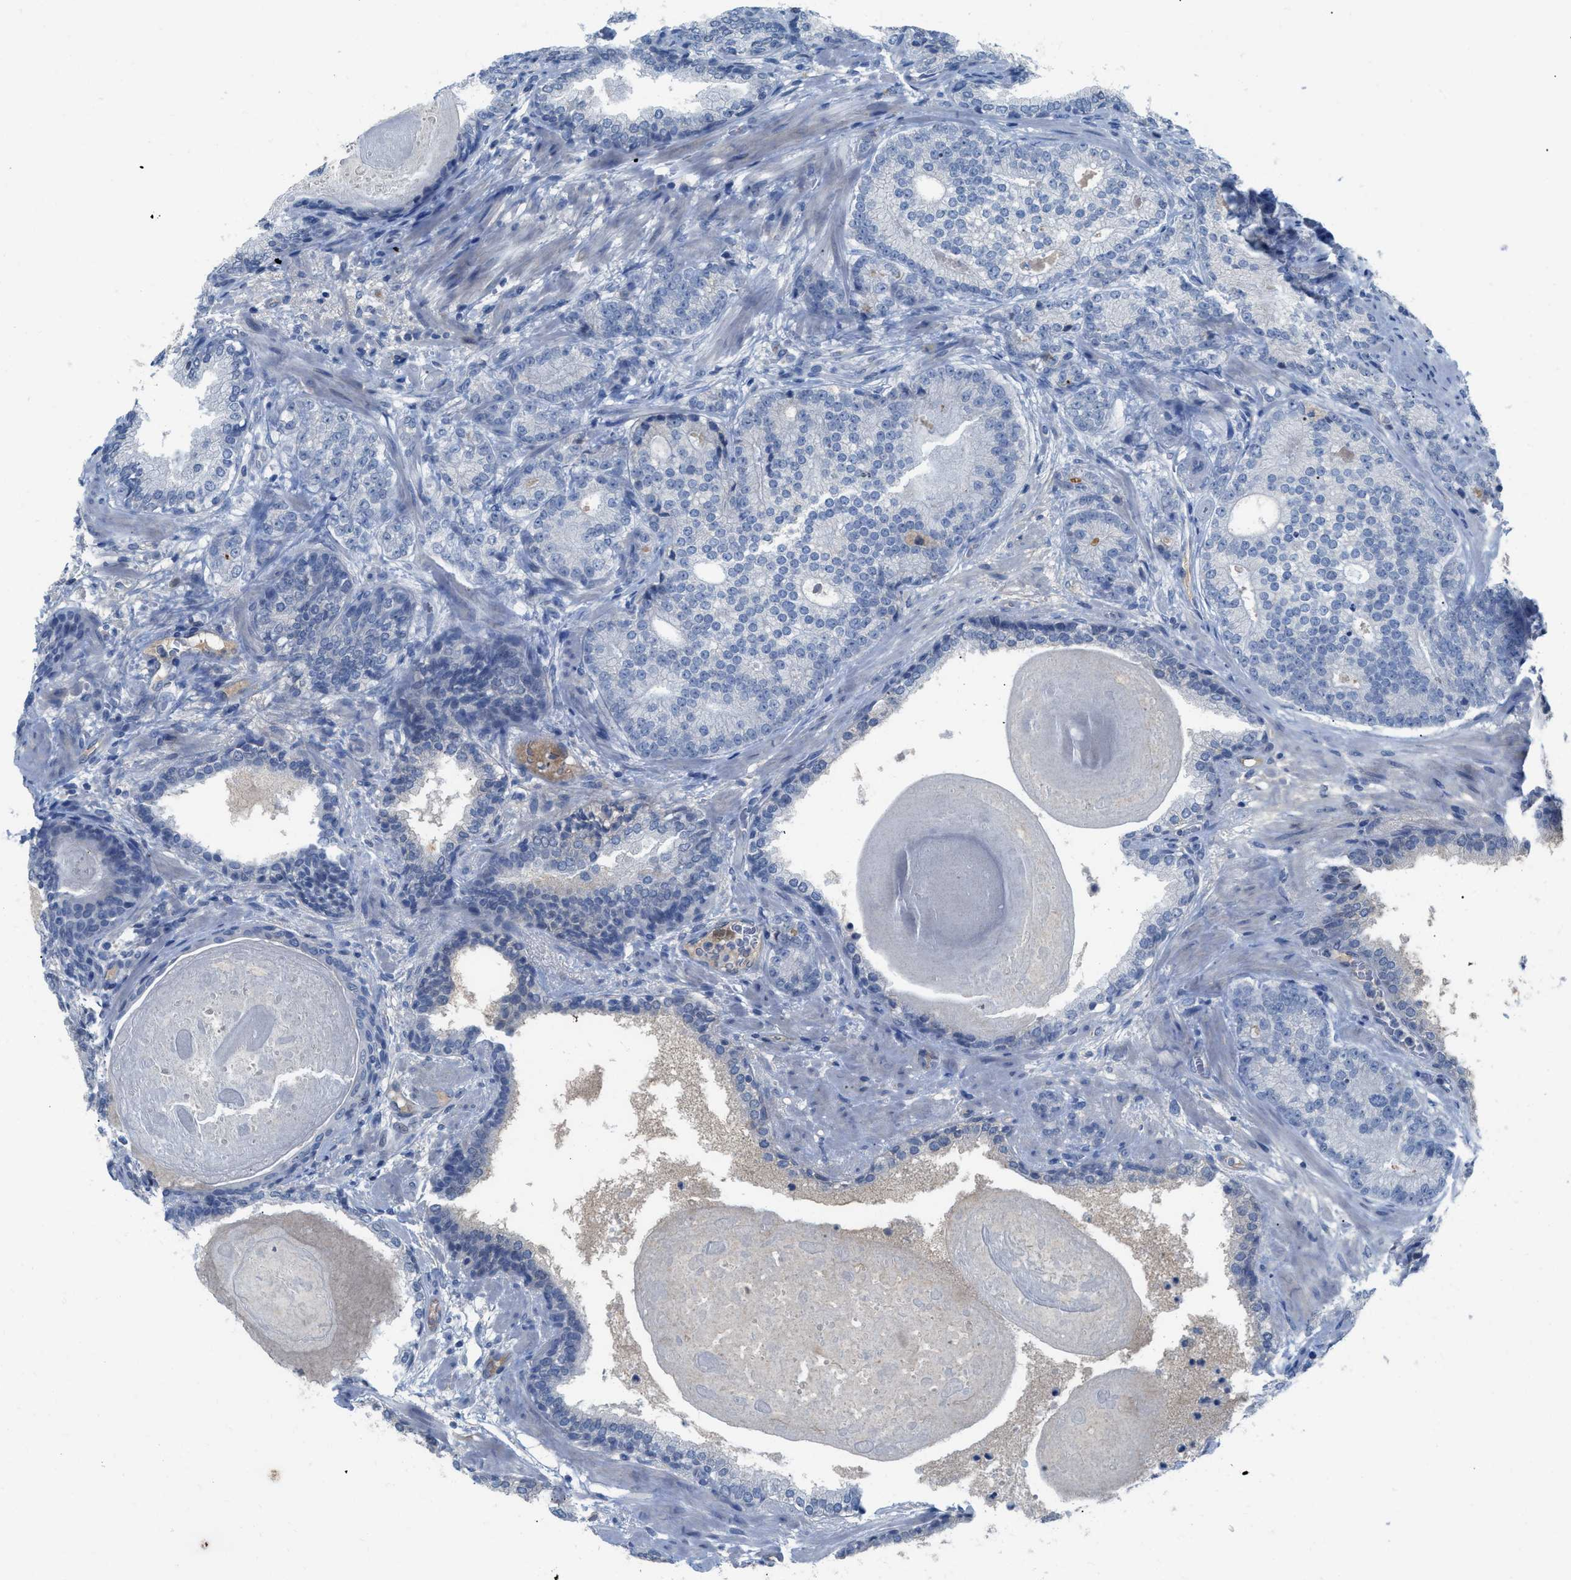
{"staining": {"intensity": "negative", "quantity": "none", "location": "none"}, "tissue": "prostate cancer", "cell_type": "Tumor cells", "image_type": "cancer", "snomed": [{"axis": "morphology", "description": "Adenocarcinoma, High grade"}, {"axis": "topography", "description": "Prostate"}], "caption": "High magnification brightfield microscopy of high-grade adenocarcinoma (prostate) stained with DAB (brown) and counterstained with hematoxylin (blue): tumor cells show no significant positivity.", "gene": "HPX", "patient": {"sex": "male", "age": 61}}